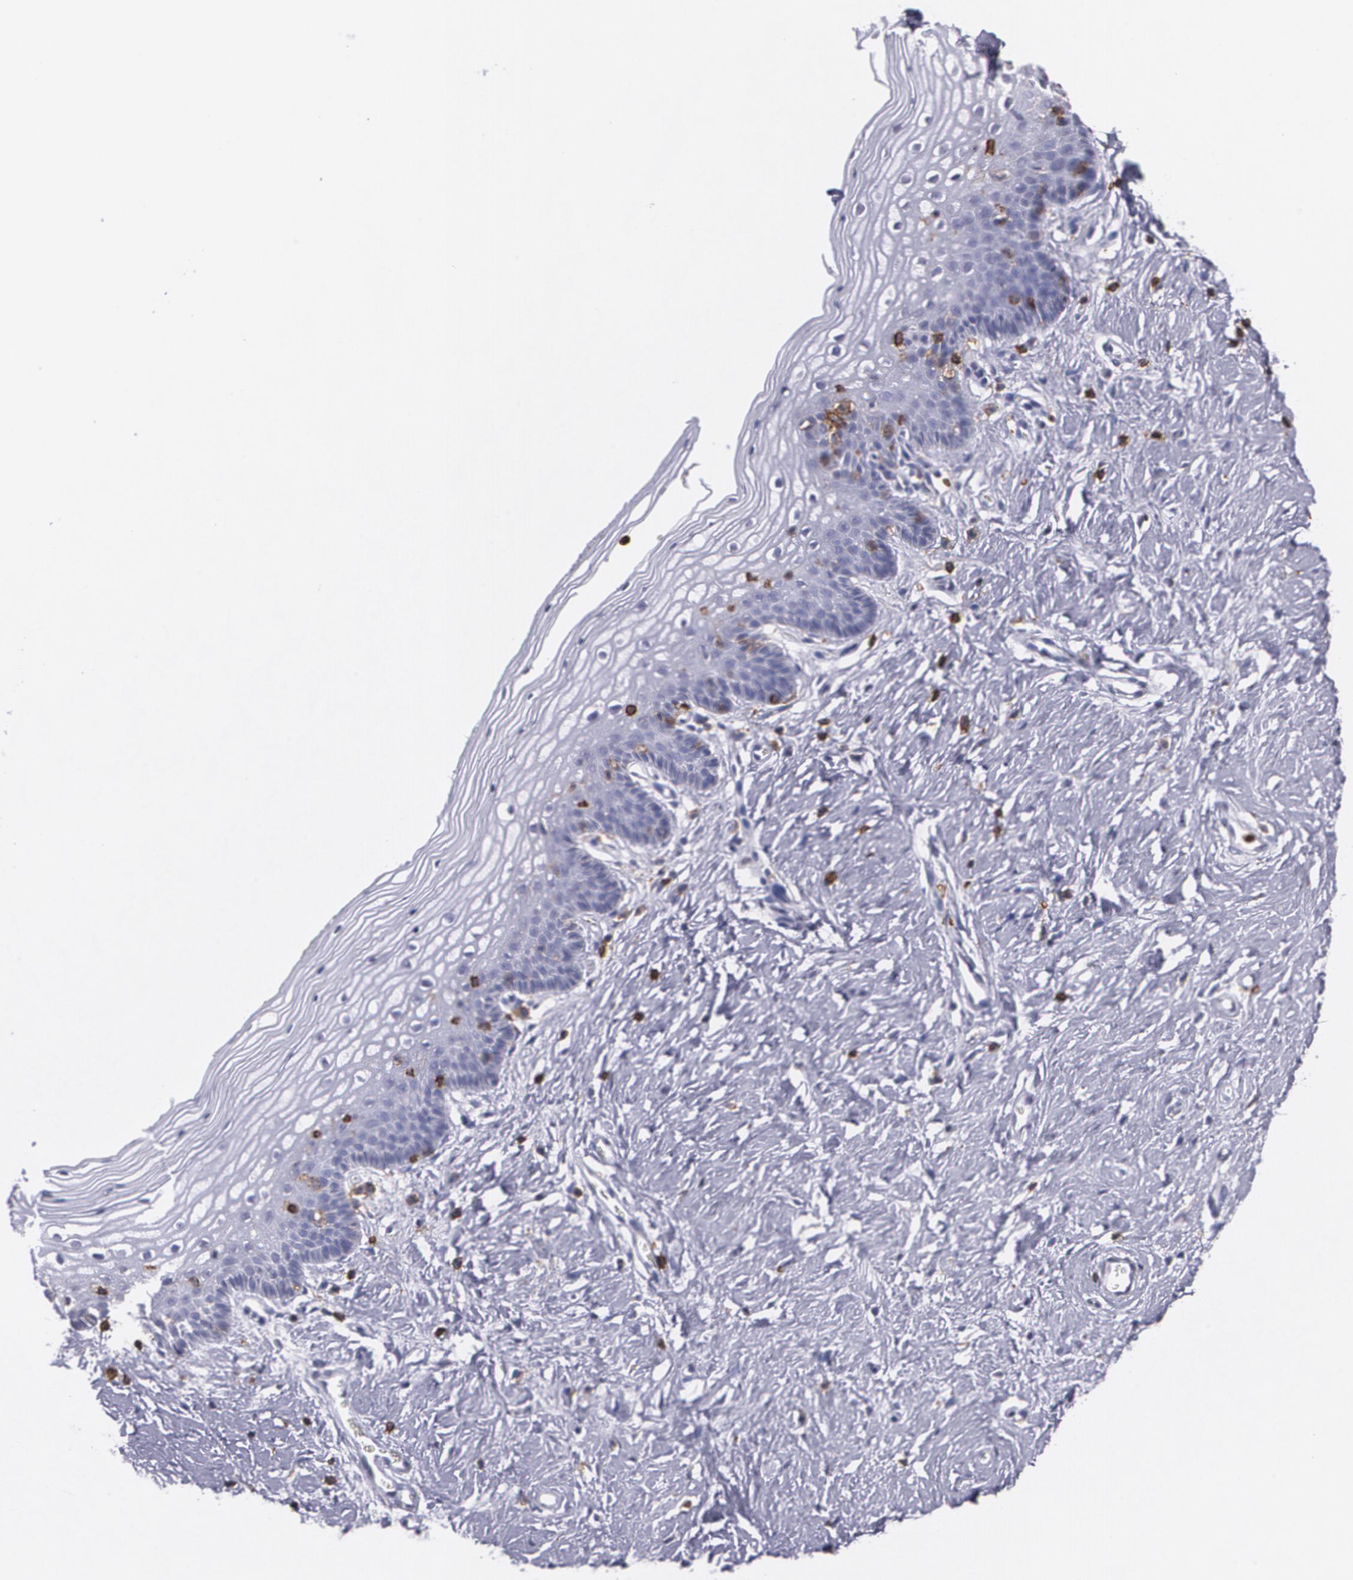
{"staining": {"intensity": "negative", "quantity": "none", "location": "none"}, "tissue": "vagina", "cell_type": "Squamous epithelial cells", "image_type": "normal", "snomed": [{"axis": "morphology", "description": "Normal tissue, NOS"}, {"axis": "topography", "description": "Vagina"}], "caption": "Squamous epithelial cells show no significant protein positivity in unremarkable vagina. The staining is performed using DAB brown chromogen with nuclei counter-stained in using hematoxylin.", "gene": "PTPRC", "patient": {"sex": "female", "age": 46}}